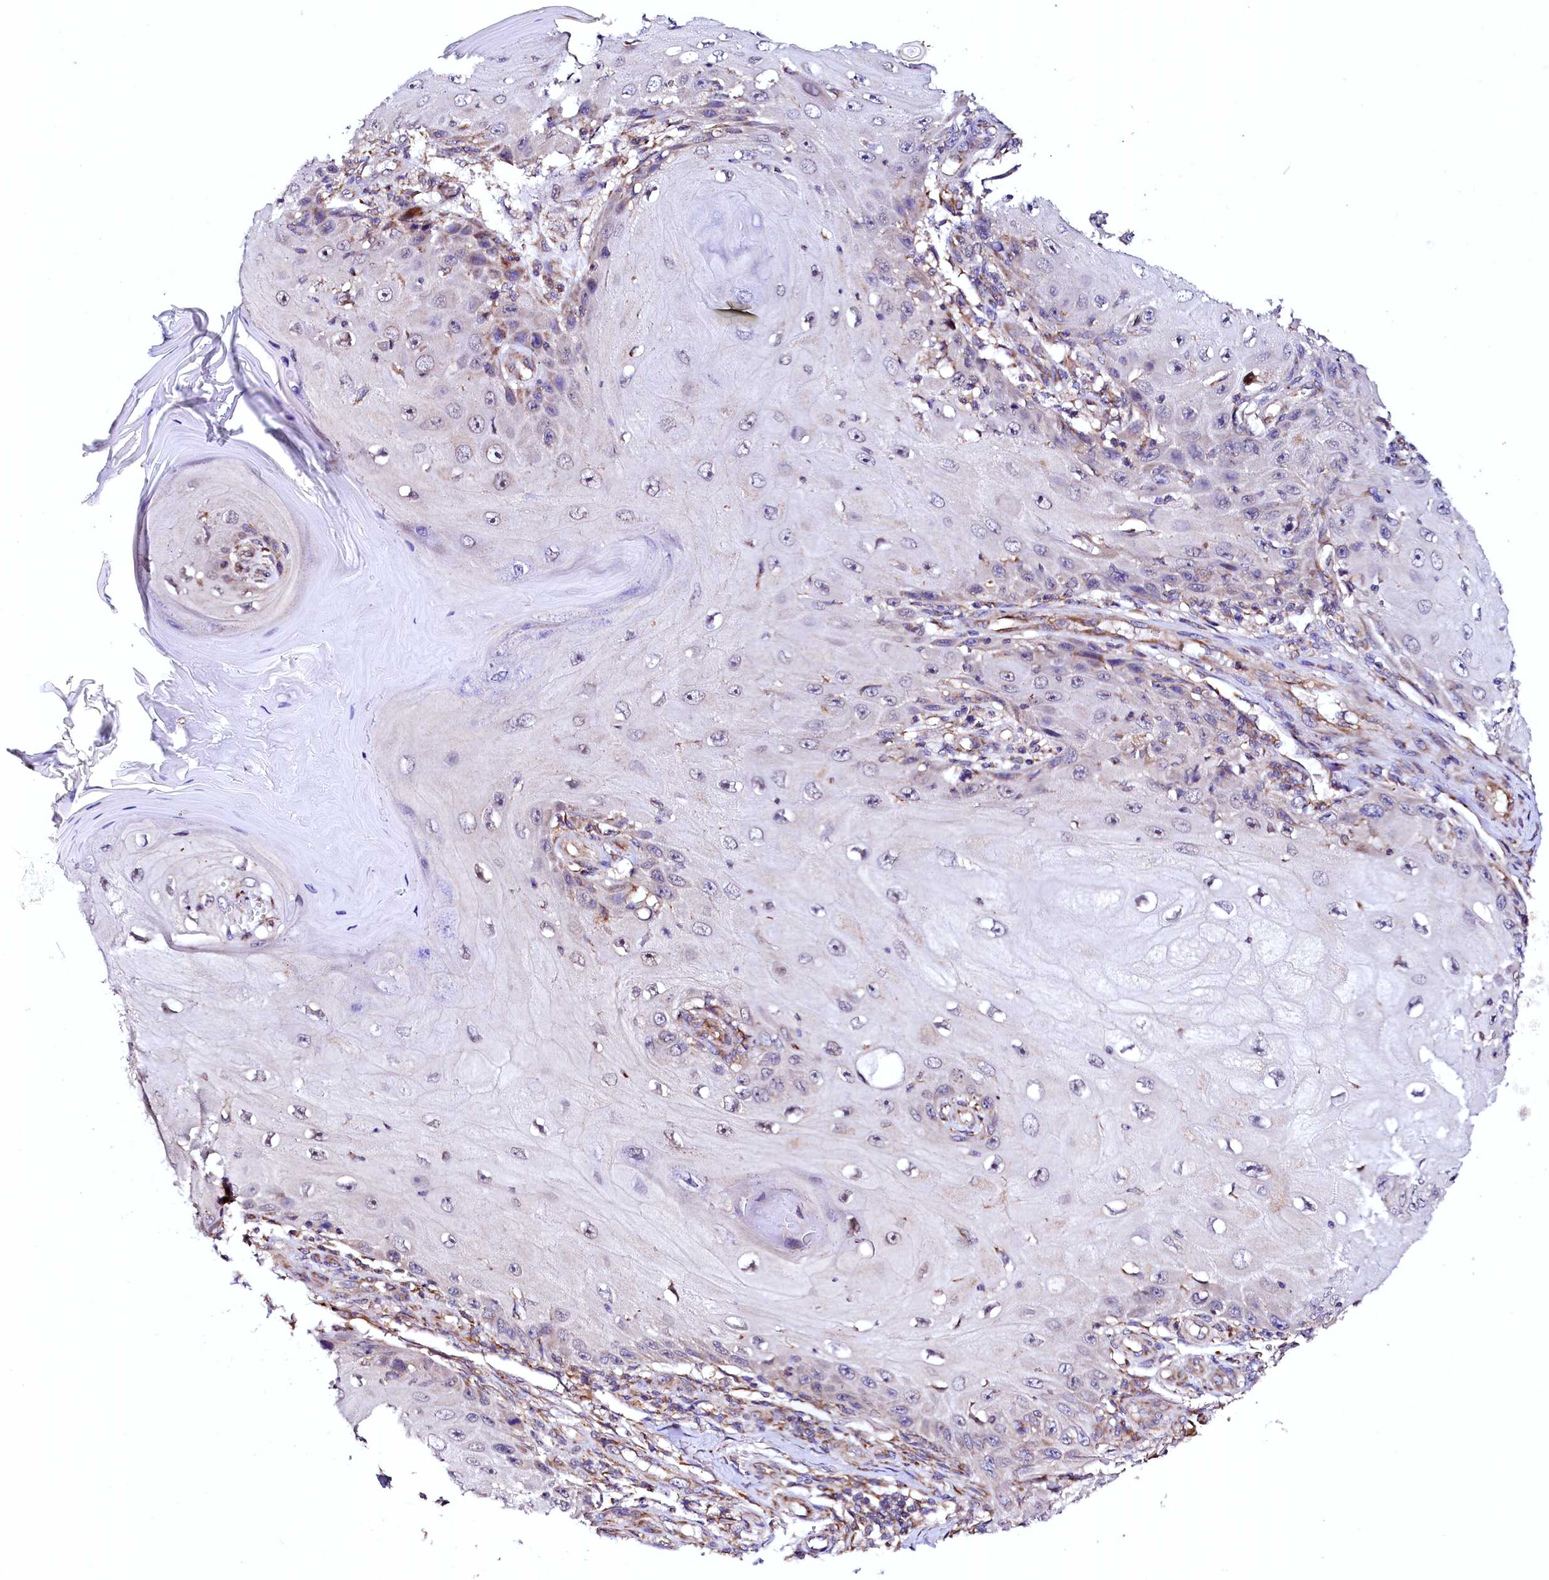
{"staining": {"intensity": "weak", "quantity": "<25%", "location": "cytoplasmic/membranous"}, "tissue": "skin cancer", "cell_type": "Tumor cells", "image_type": "cancer", "snomed": [{"axis": "morphology", "description": "Squamous cell carcinoma, NOS"}, {"axis": "topography", "description": "Skin"}], "caption": "Tumor cells show no significant protein positivity in skin cancer. (Immunohistochemistry (ihc), brightfield microscopy, high magnification).", "gene": "UBE3C", "patient": {"sex": "female", "age": 73}}